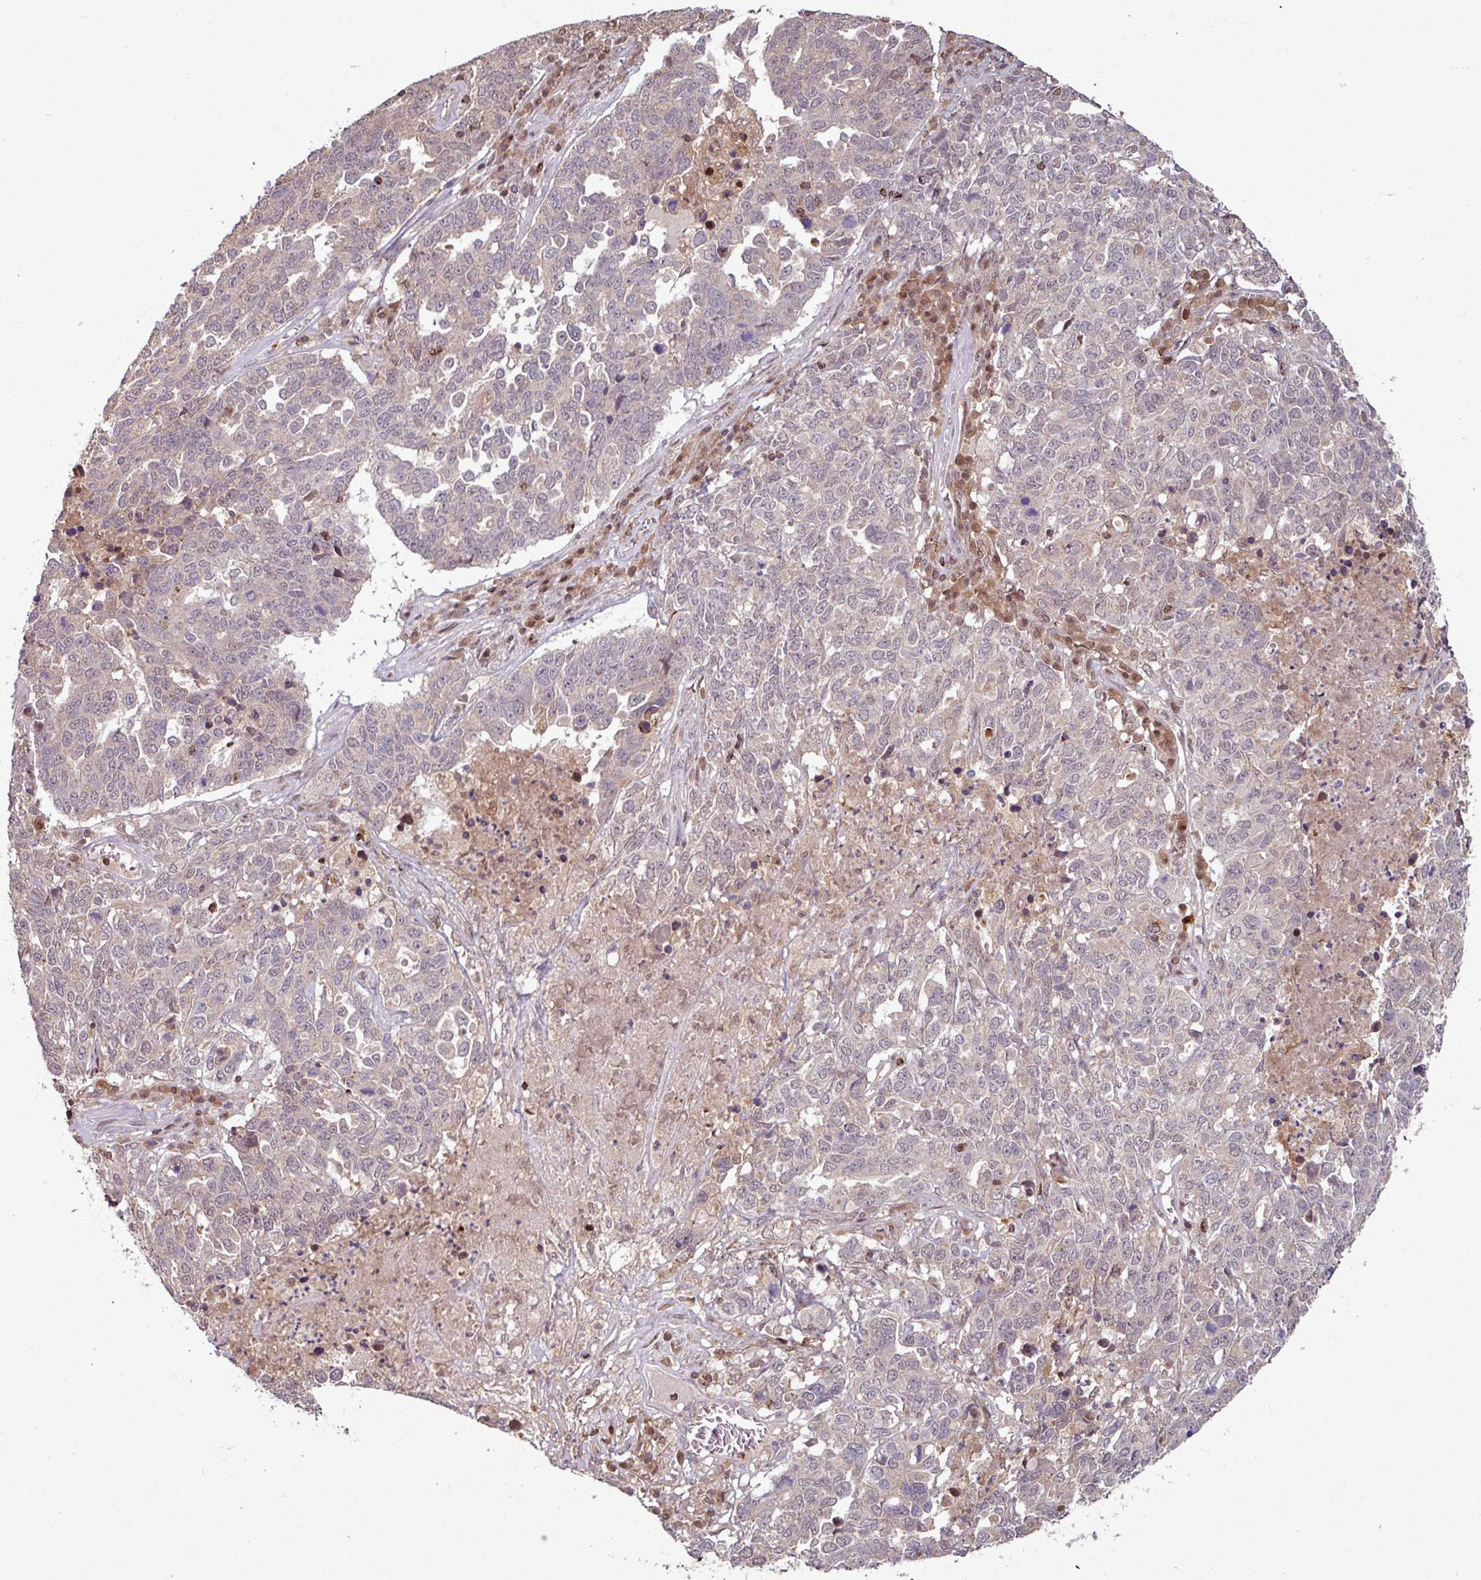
{"staining": {"intensity": "weak", "quantity": "<25%", "location": "nuclear"}, "tissue": "ovarian cancer", "cell_type": "Tumor cells", "image_type": "cancer", "snomed": [{"axis": "morphology", "description": "Carcinoma, endometroid"}, {"axis": "topography", "description": "Ovary"}], "caption": "IHC of ovarian cancer displays no staining in tumor cells. (DAB (3,3'-diaminobenzidine) IHC visualized using brightfield microscopy, high magnification).", "gene": "OR6B1", "patient": {"sex": "female", "age": 62}}